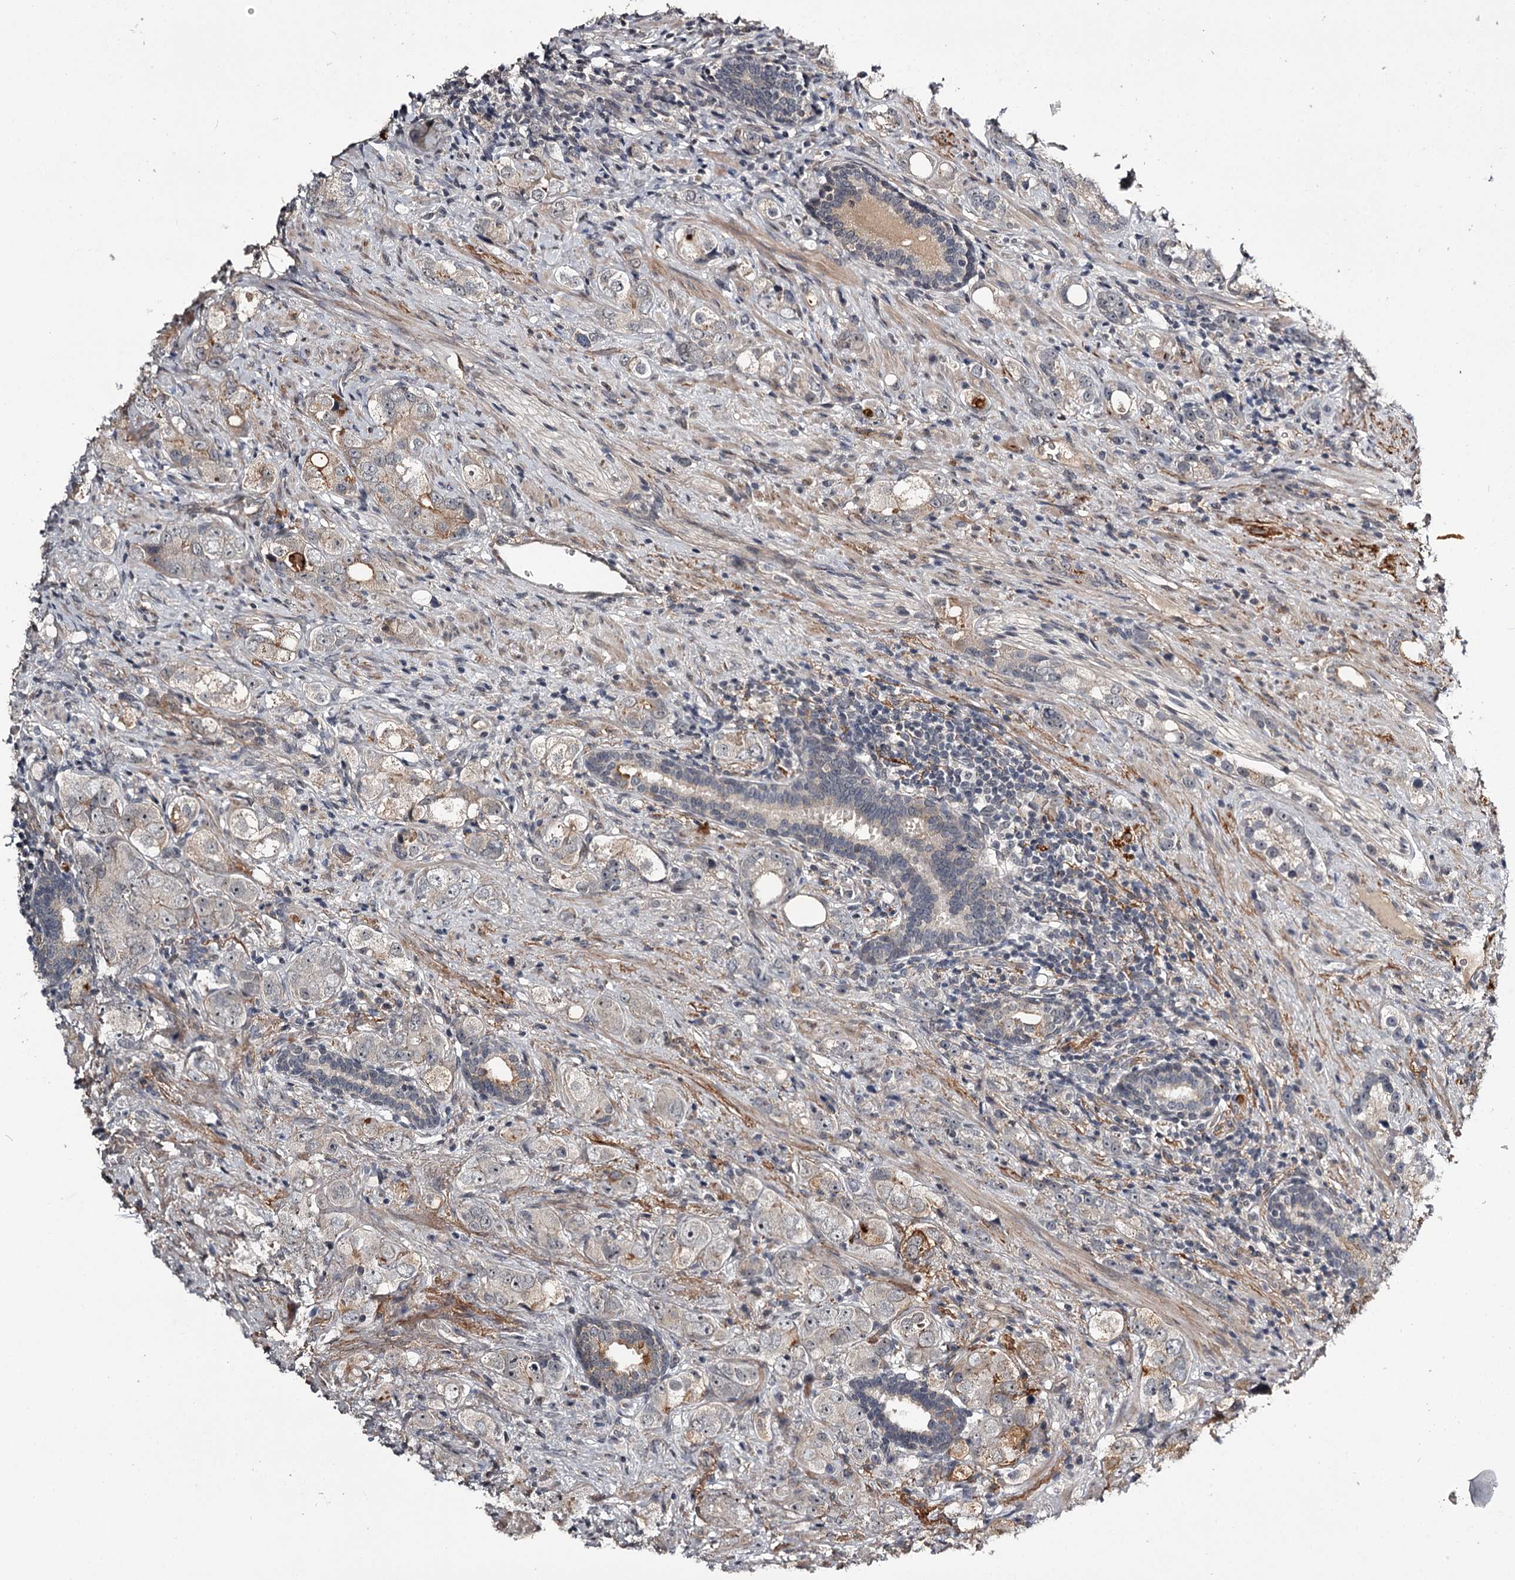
{"staining": {"intensity": "moderate", "quantity": "<25%", "location": "cytoplasmic/membranous"}, "tissue": "prostate cancer", "cell_type": "Tumor cells", "image_type": "cancer", "snomed": [{"axis": "morphology", "description": "Adenocarcinoma, High grade"}, {"axis": "topography", "description": "Prostate"}], "caption": "Immunohistochemical staining of prostate cancer exhibits low levels of moderate cytoplasmic/membranous protein expression in approximately <25% of tumor cells. The staining was performed using DAB (3,3'-diaminobenzidine) to visualize the protein expression in brown, while the nuclei were stained in blue with hematoxylin (Magnification: 20x).", "gene": "CWF19L2", "patient": {"sex": "male", "age": 63}}